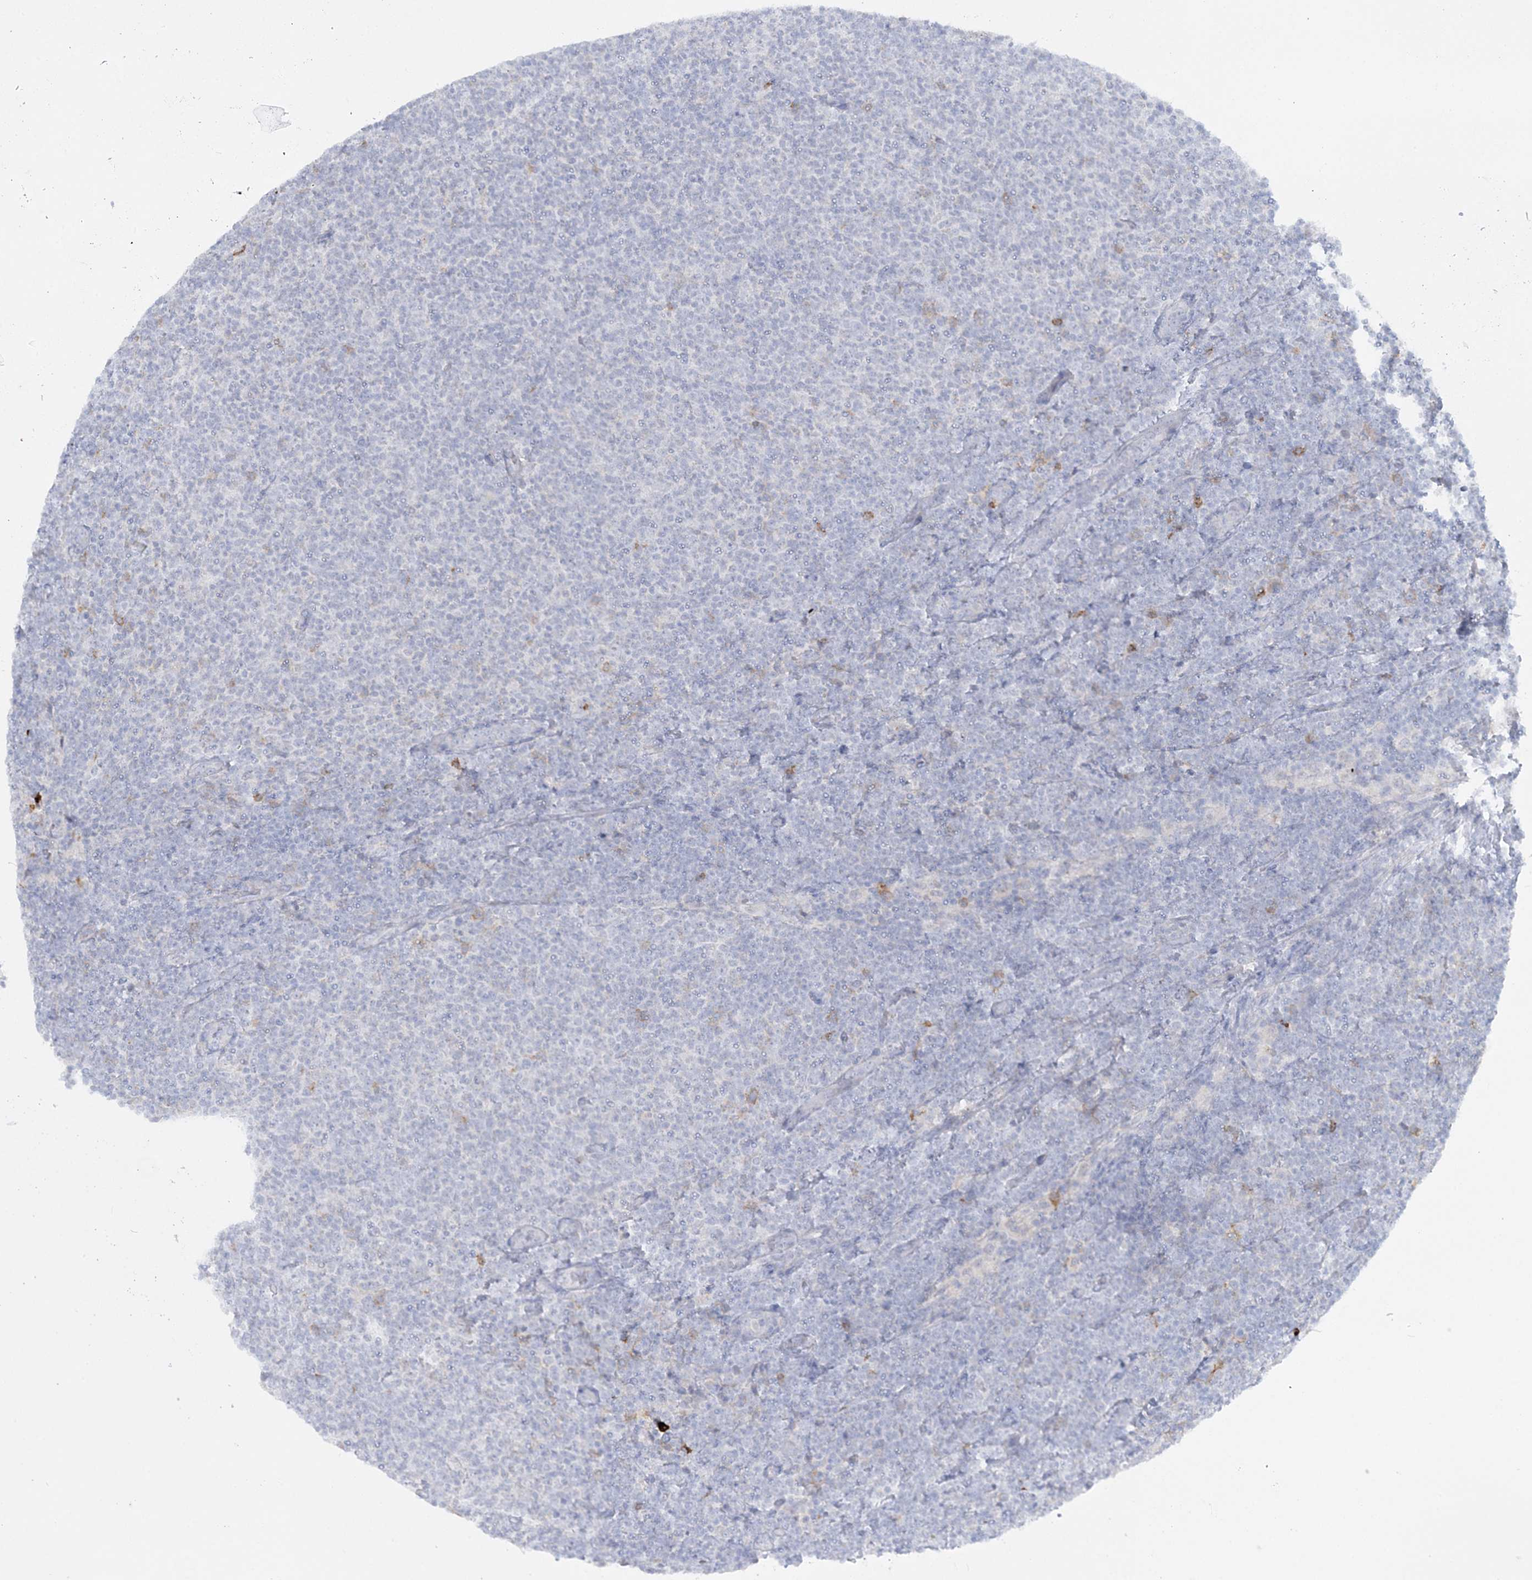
{"staining": {"intensity": "negative", "quantity": "none", "location": "none"}, "tissue": "lymphoma", "cell_type": "Tumor cells", "image_type": "cancer", "snomed": [{"axis": "morphology", "description": "Malignant lymphoma, non-Hodgkin's type, Low grade"}, {"axis": "topography", "description": "Lymph node"}], "caption": "High power microscopy histopathology image of an immunohistochemistry micrograph of lymphoma, revealing no significant positivity in tumor cells. The staining is performed using DAB brown chromogen with nuclei counter-stained in using hematoxylin.", "gene": "WDSUB1", "patient": {"sex": "male", "age": 66}}